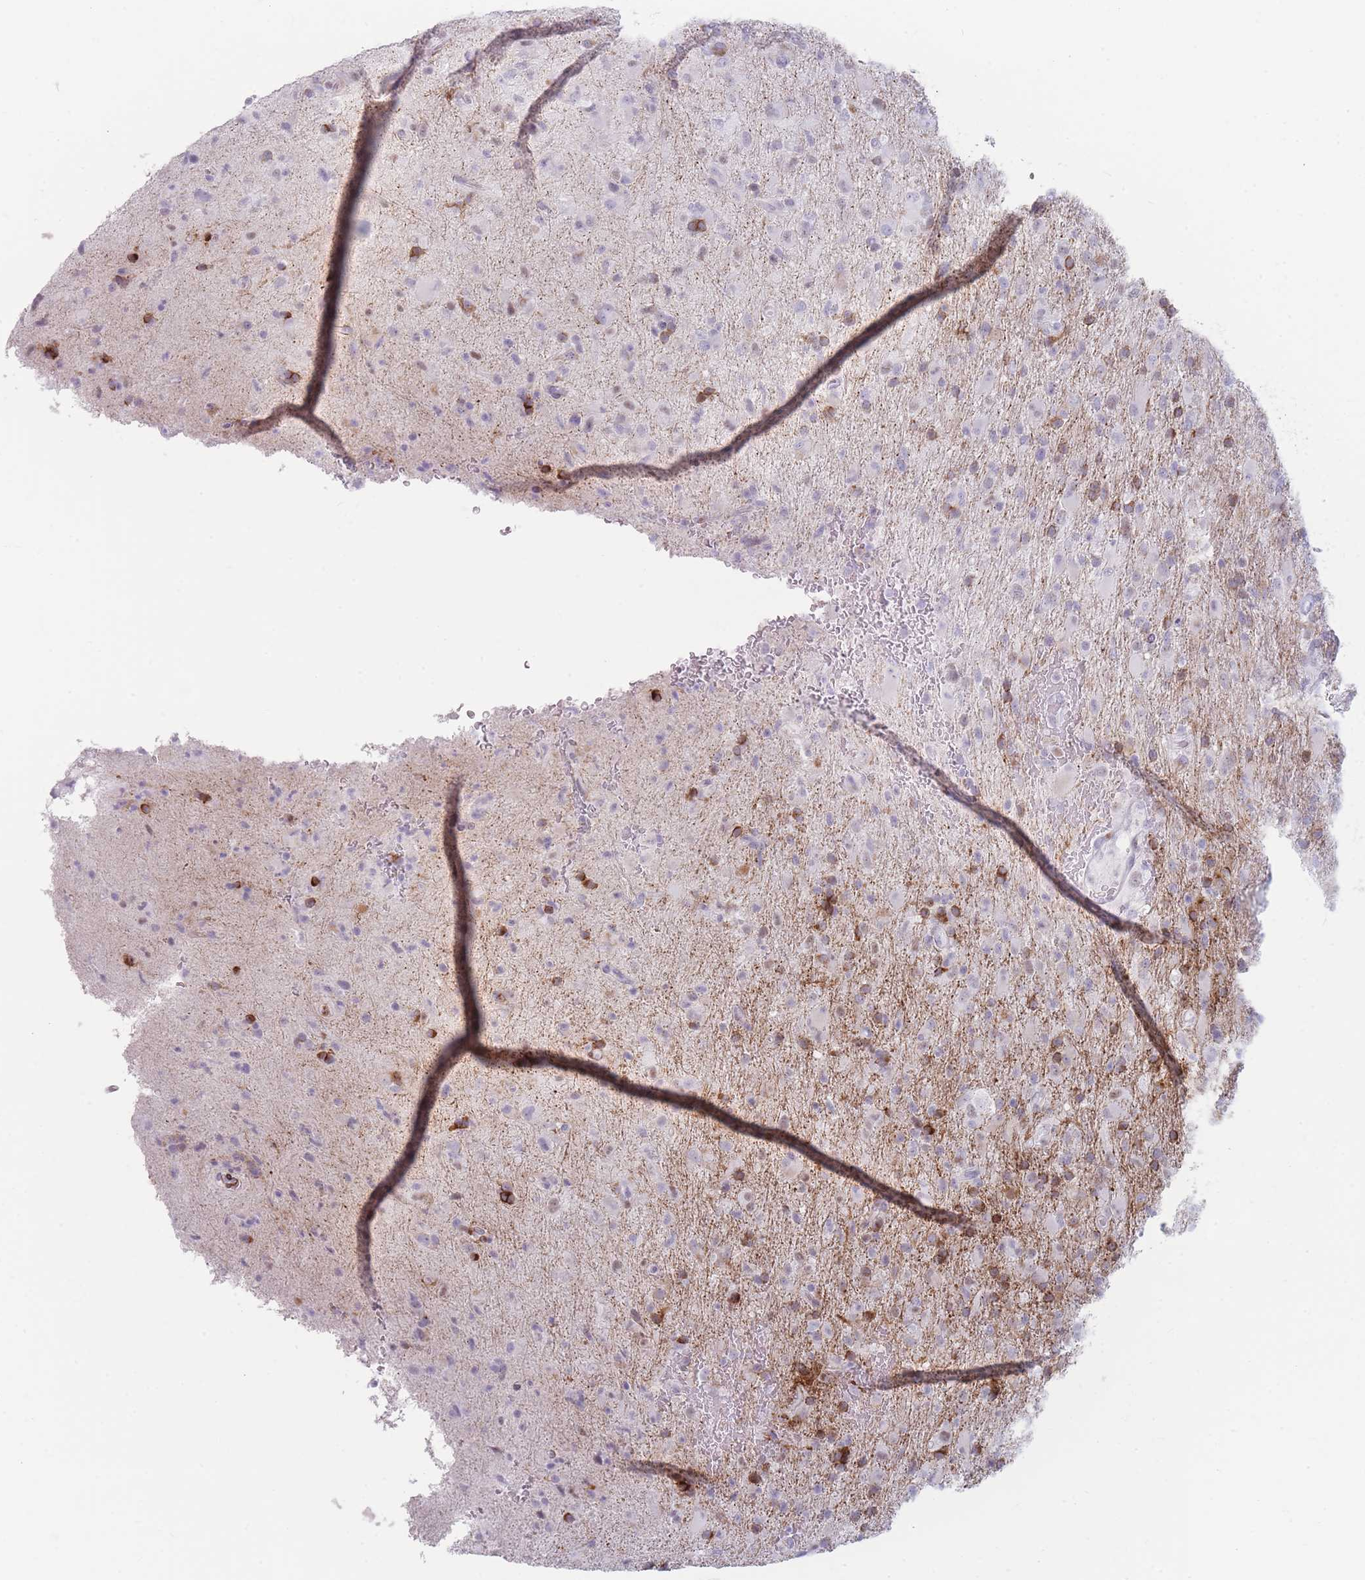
{"staining": {"intensity": "negative", "quantity": "none", "location": "none"}, "tissue": "glioma", "cell_type": "Tumor cells", "image_type": "cancer", "snomed": [{"axis": "morphology", "description": "Glioma, malignant, Low grade"}, {"axis": "topography", "description": "Brain"}], "caption": "IHC photomicrograph of human glioma stained for a protein (brown), which displays no expression in tumor cells. (Brightfield microscopy of DAB immunohistochemistry at high magnification).", "gene": "IFNA6", "patient": {"sex": "male", "age": 65}}